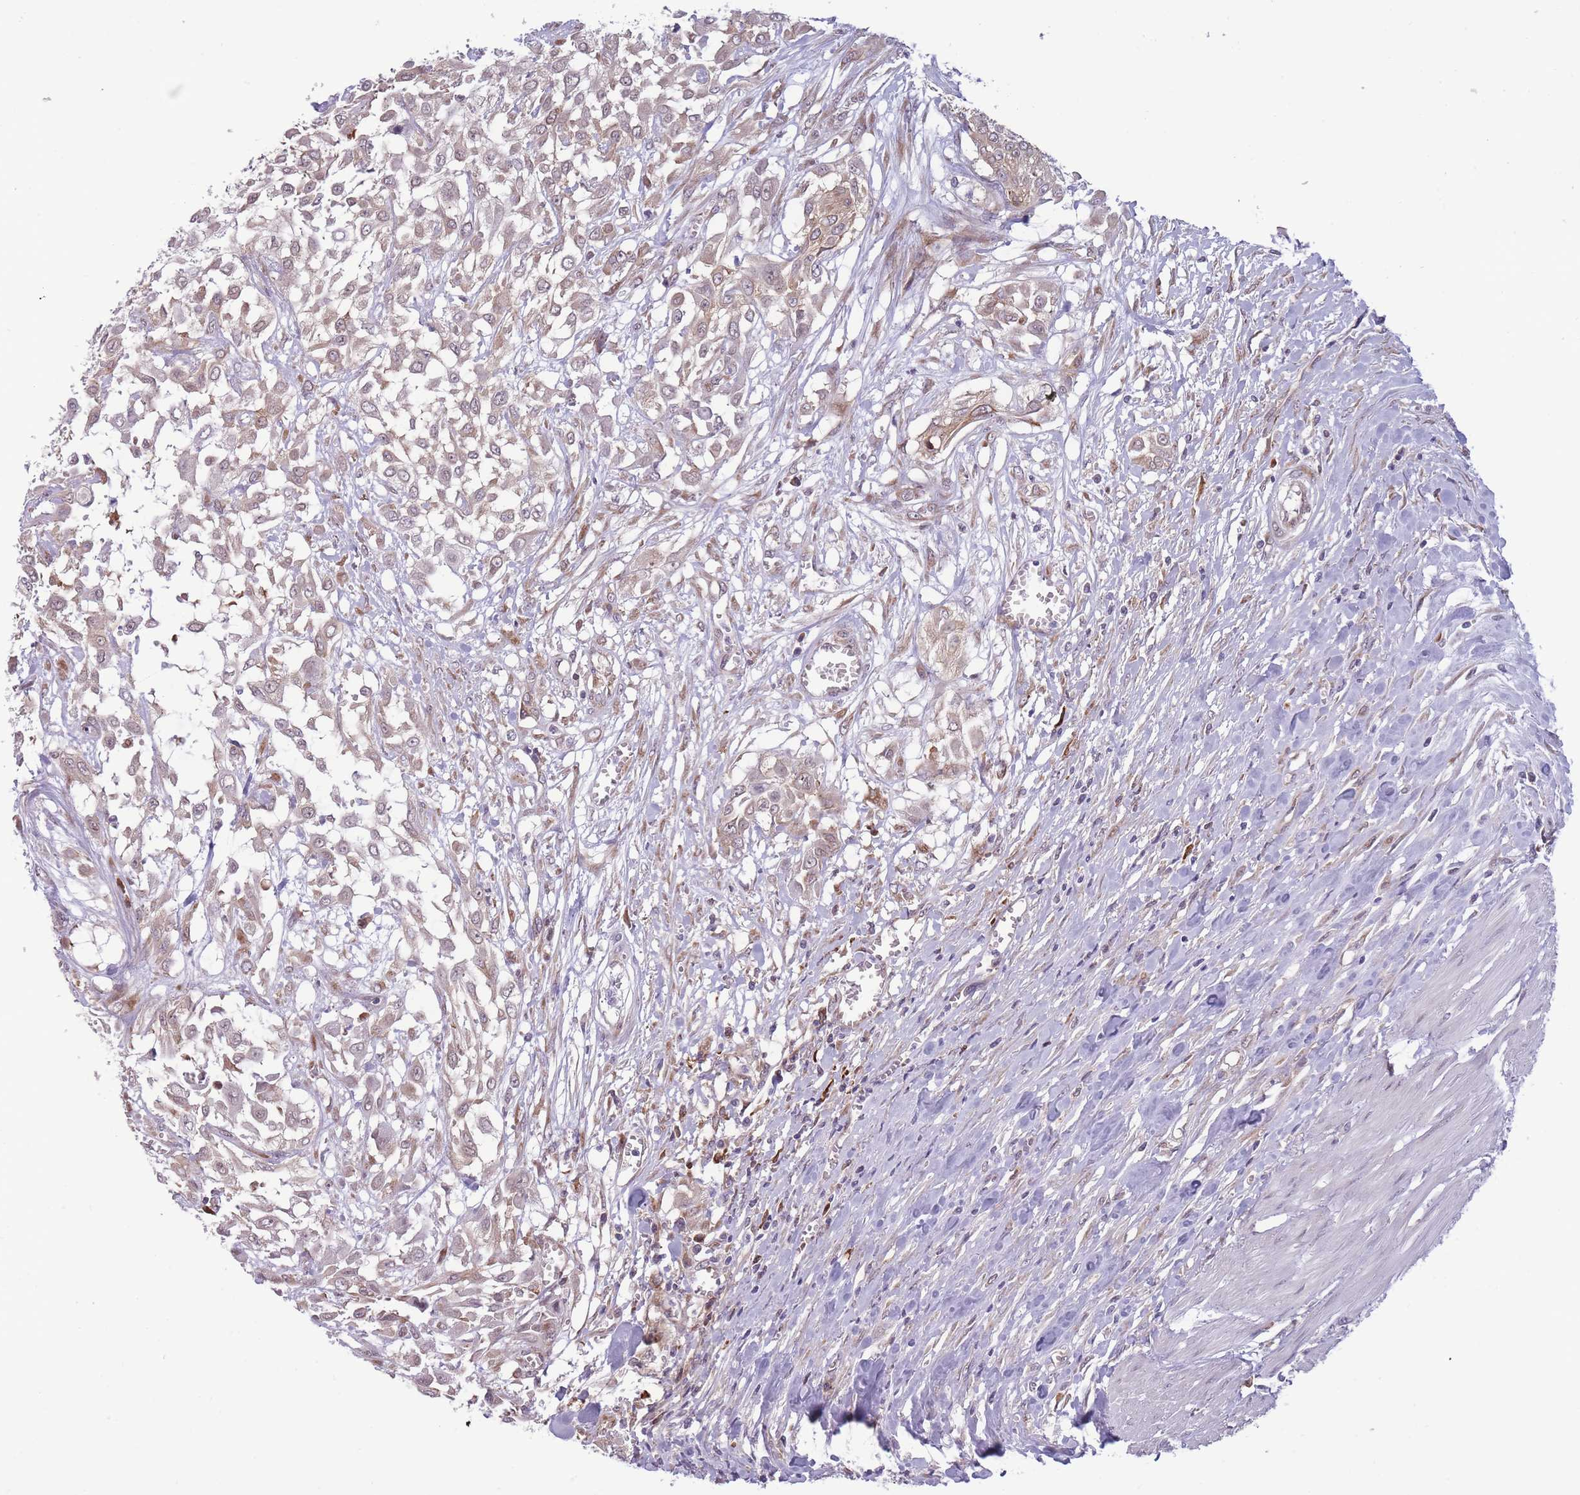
{"staining": {"intensity": "weak", "quantity": ">75%", "location": "cytoplasmic/membranous"}, "tissue": "urothelial cancer", "cell_type": "Tumor cells", "image_type": "cancer", "snomed": [{"axis": "morphology", "description": "Urothelial carcinoma, High grade"}, {"axis": "topography", "description": "Urinary bladder"}], "caption": "High-grade urothelial carcinoma was stained to show a protein in brown. There is low levels of weak cytoplasmic/membranous staining in approximately >75% of tumor cells.", "gene": "TMEM121", "patient": {"sex": "male", "age": 57}}